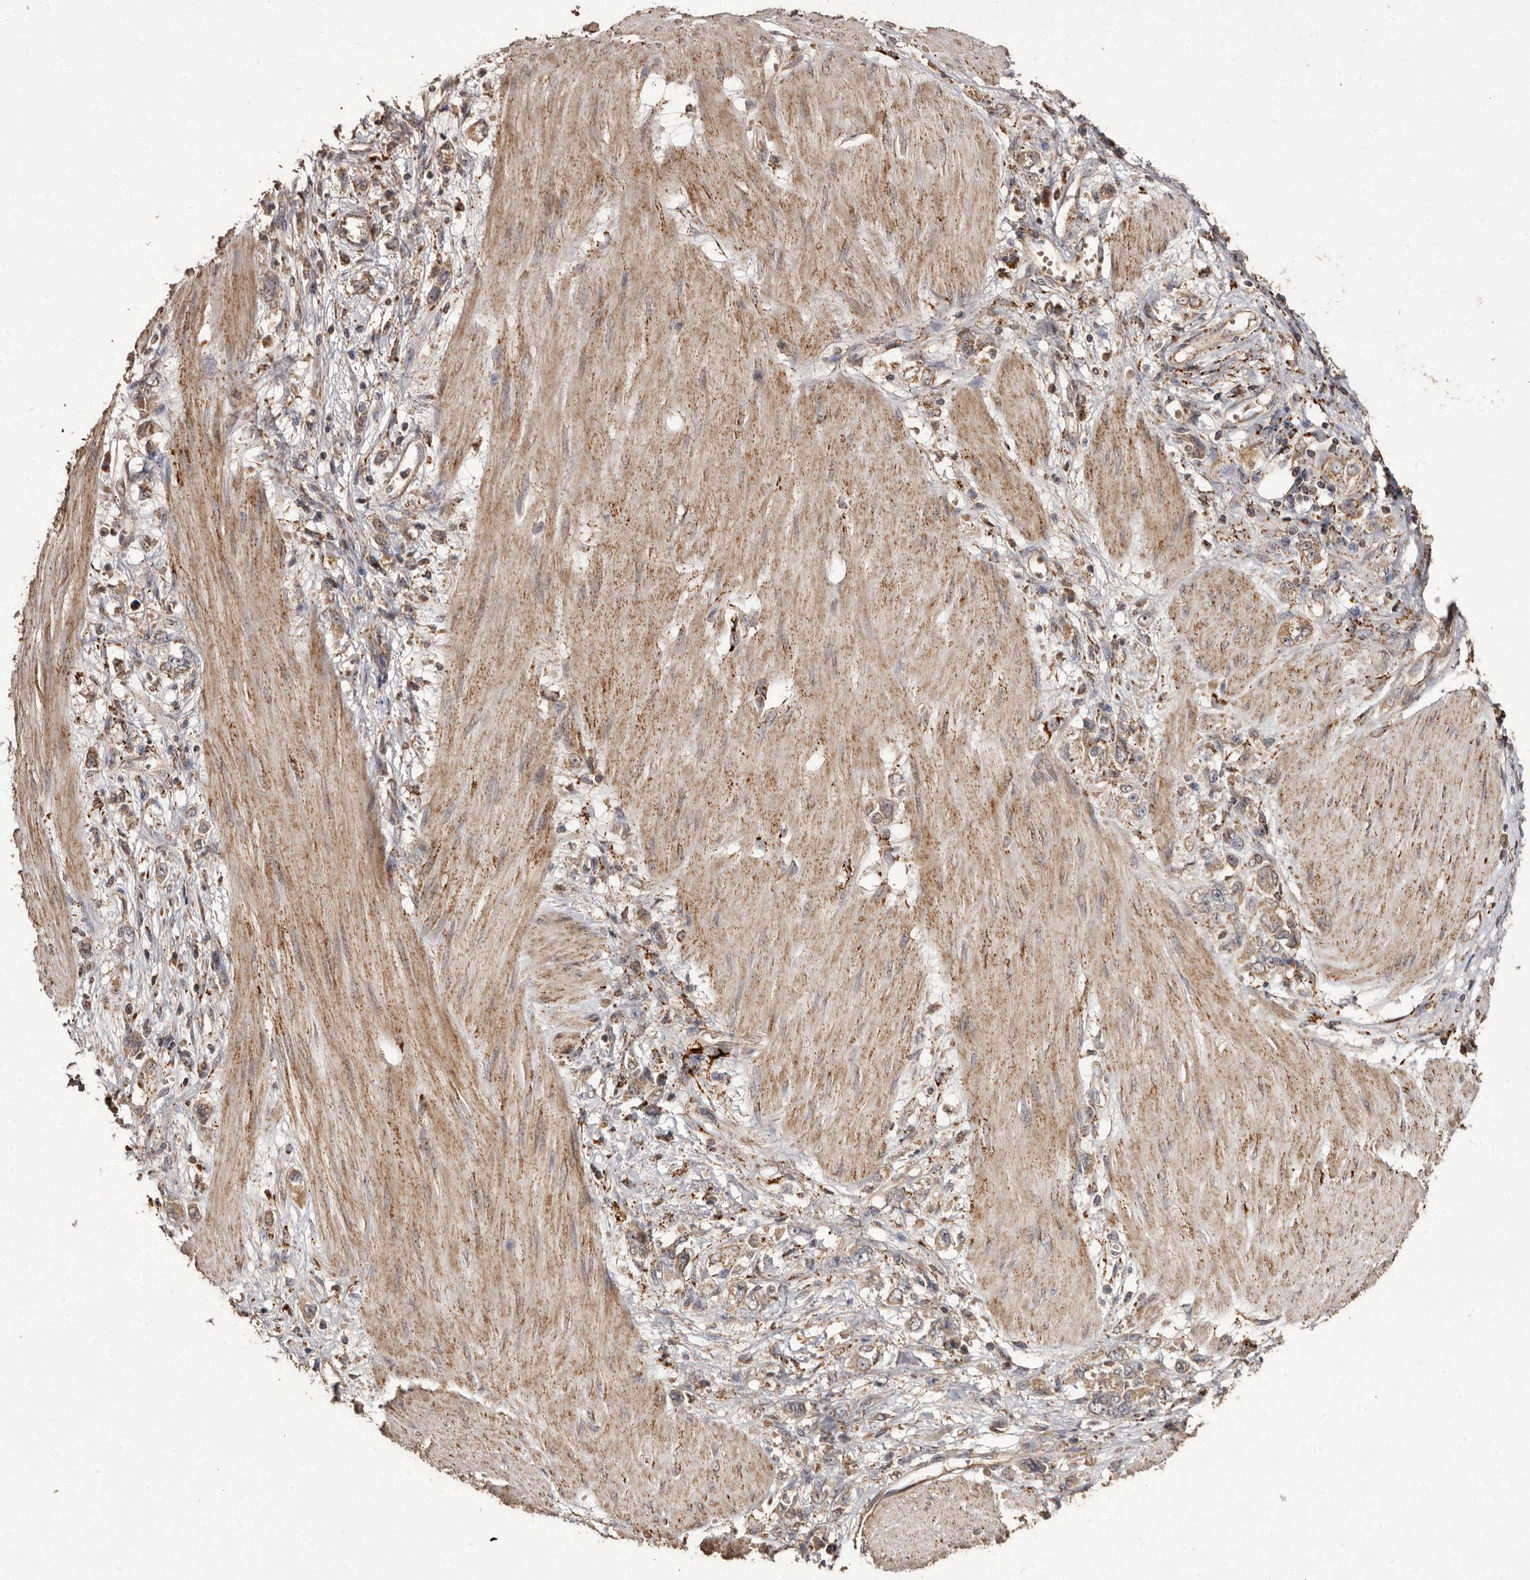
{"staining": {"intensity": "weak", "quantity": ">75%", "location": "cytoplasmic/membranous"}, "tissue": "stomach cancer", "cell_type": "Tumor cells", "image_type": "cancer", "snomed": [{"axis": "morphology", "description": "Adenocarcinoma, NOS"}, {"axis": "topography", "description": "Stomach"}], "caption": "Brown immunohistochemical staining in human stomach cancer shows weak cytoplasmic/membranous expression in approximately >75% of tumor cells. (DAB (3,3'-diaminobenzidine) IHC, brown staining for protein, blue staining for nuclei).", "gene": "AKAP7", "patient": {"sex": "female", "age": 76}}